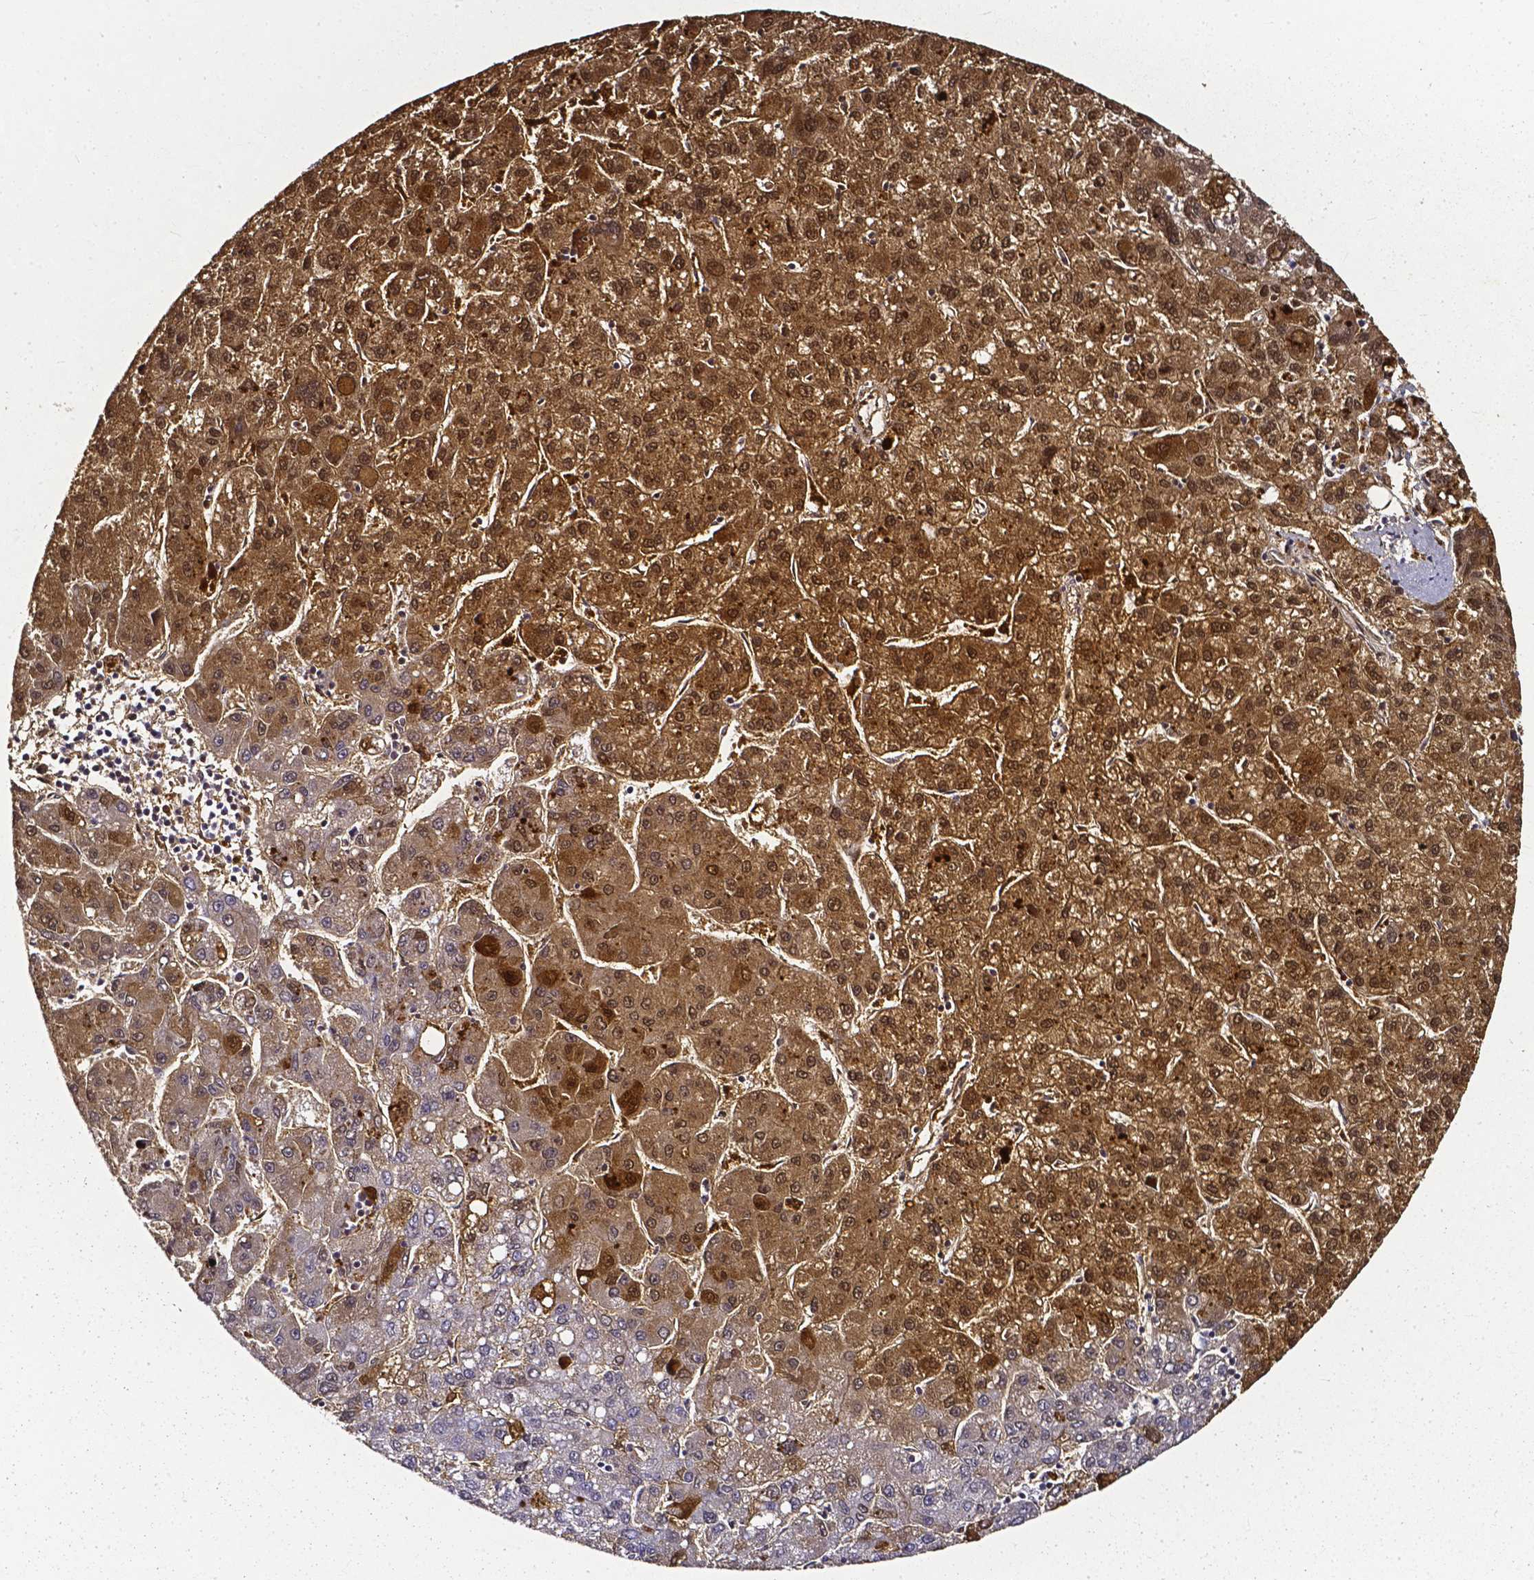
{"staining": {"intensity": "strong", "quantity": "25%-75%", "location": "cytoplasmic/membranous,nuclear"}, "tissue": "liver cancer", "cell_type": "Tumor cells", "image_type": "cancer", "snomed": [{"axis": "morphology", "description": "Carcinoma, Hepatocellular, NOS"}, {"axis": "topography", "description": "Liver"}], "caption": "Immunohistochemistry photomicrograph of neoplastic tissue: human liver cancer stained using IHC shows high levels of strong protein expression localized specifically in the cytoplasmic/membranous and nuclear of tumor cells, appearing as a cytoplasmic/membranous and nuclear brown color.", "gene": "AKR1B10", "patient": {"sex": "female", "age": 82}}